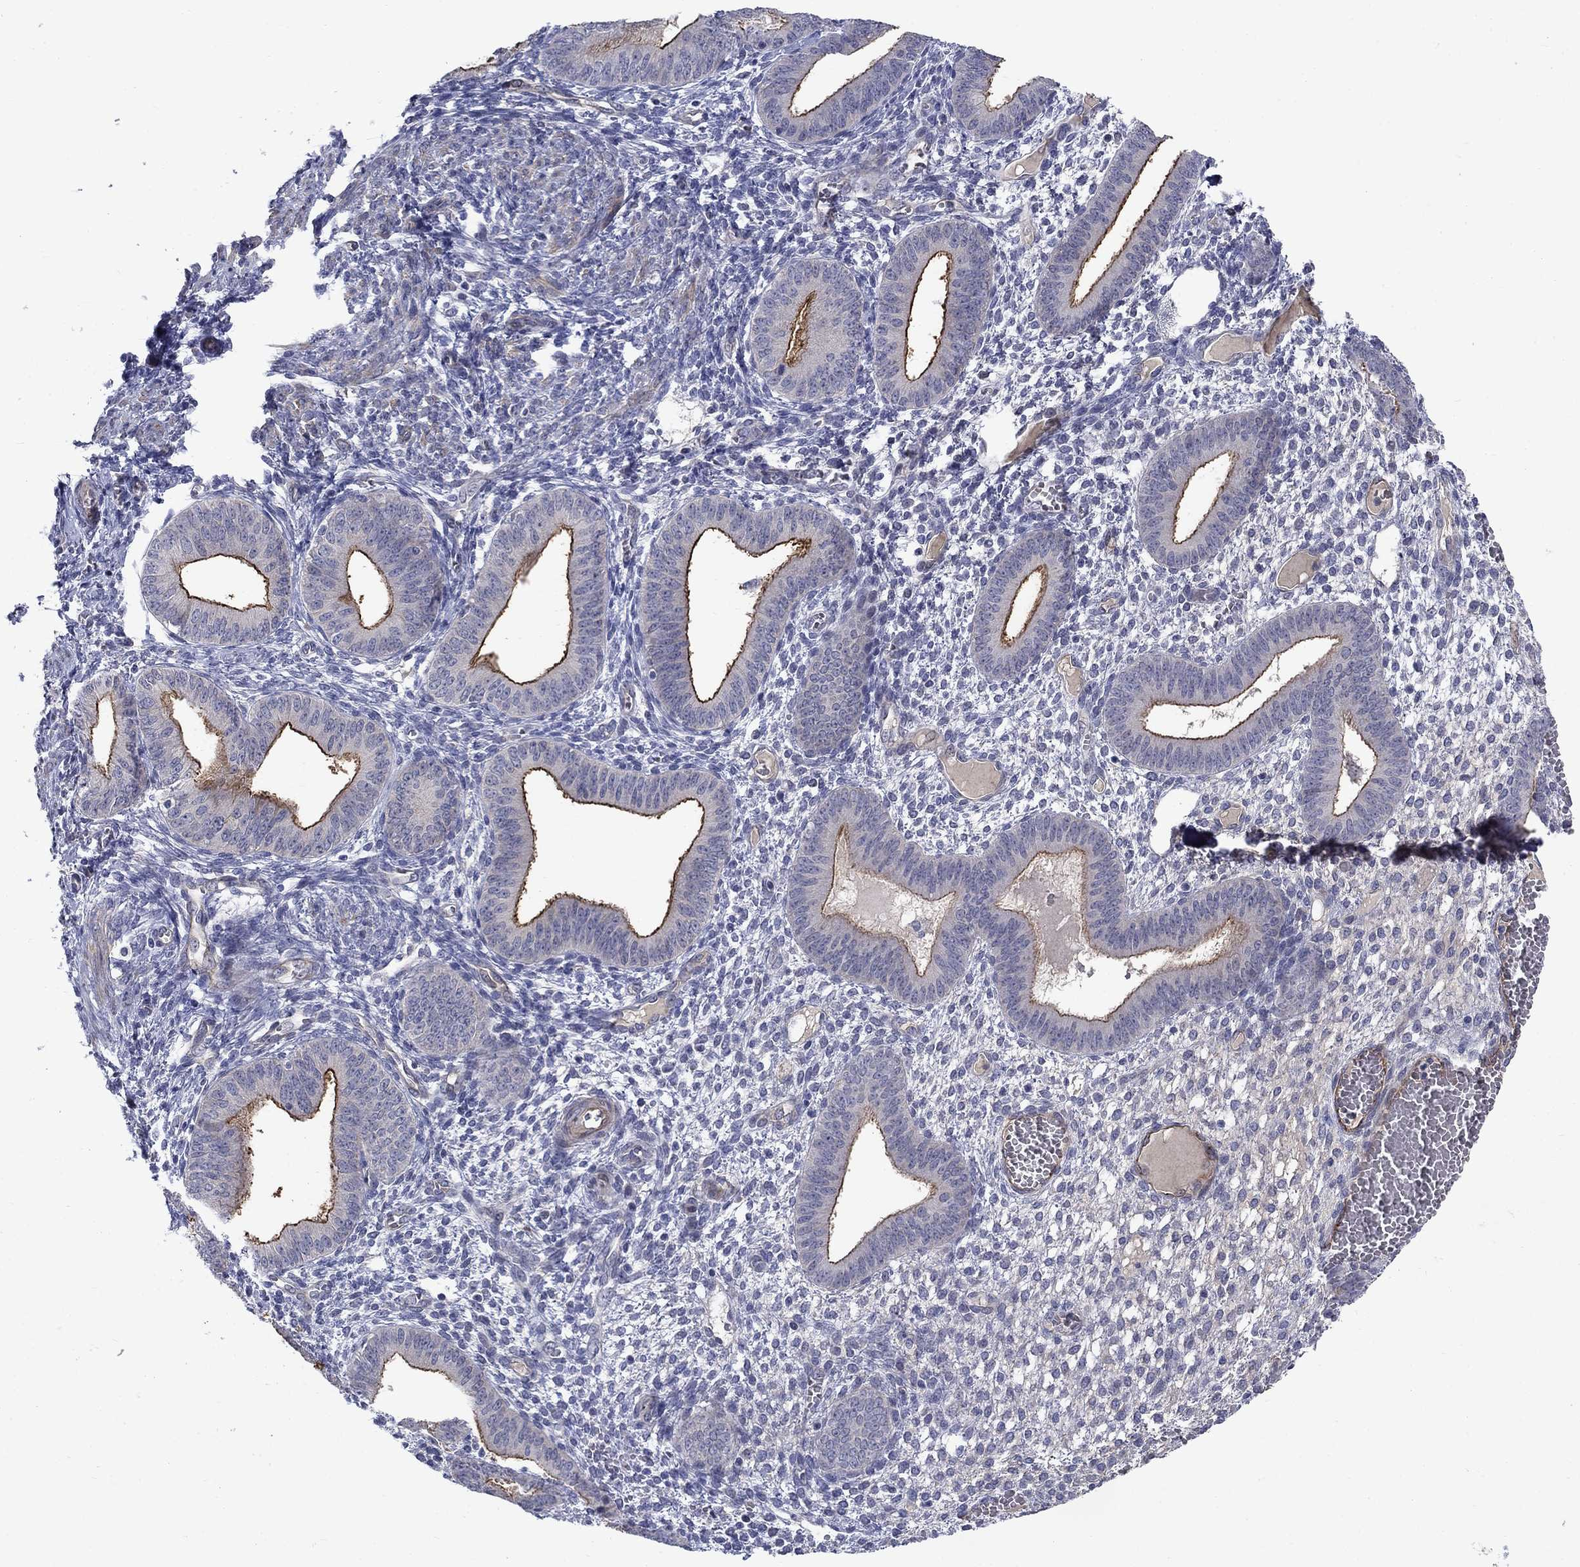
{"staining": {"intensity": "negative", "quantity": "none", "location": "none"}, "tissue": "endometrium", "cell_type": "Cells in endometrial stroma", "image_type": "normal", "snomed": [{"axis": "morphology", "description": "Normal tissue, NOS"}, {"axis": "topography", "description": "Endometrium"}], "caption": "DAB (3,3'-diaminobenzidine) immunohistochemical staining of normal human endometrium exhibits no significant positivity in cells in endometrial stroma.", "gene": "SLC1A1", "patient": {"sex": "female", "age": 42}}